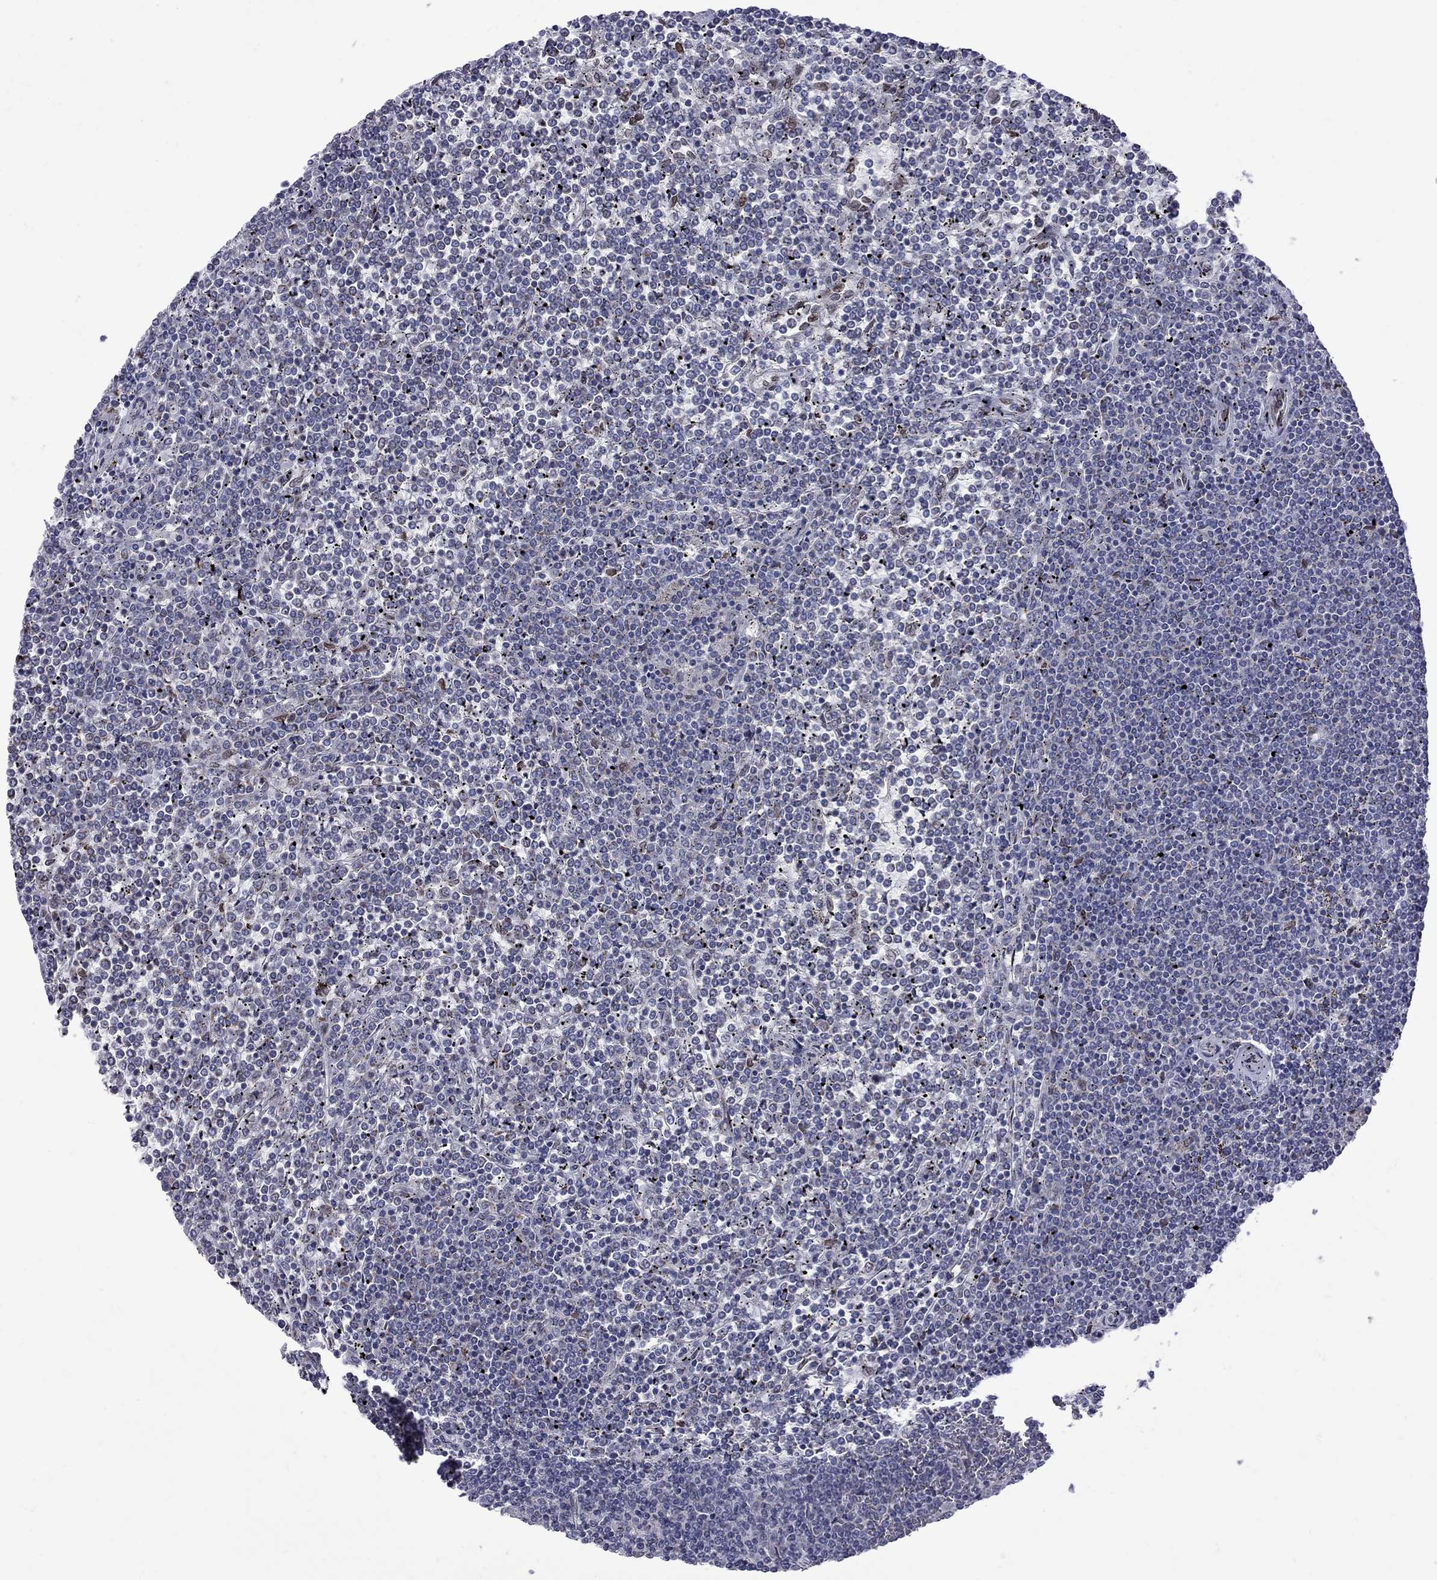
{"staining": {"intensity": "negative", "quantity": "none", "location": "none"}, "tissue": "lymphoma", "cell_type": "Tumor cells", "image_type": "cancer", "snomed": [{"axis": "morphology", "description": "Malignant lymphoma, non-Hodgkin's type, Low grade"}, {"axis": "topography", "description": "Spleen"}], "caption": "Lymphoma stained for a protein using immunohistochemistry exhibits no expression tumor cells.", "gene": "CLTCL1", "patient": {"sex": "female", "age": 19}}